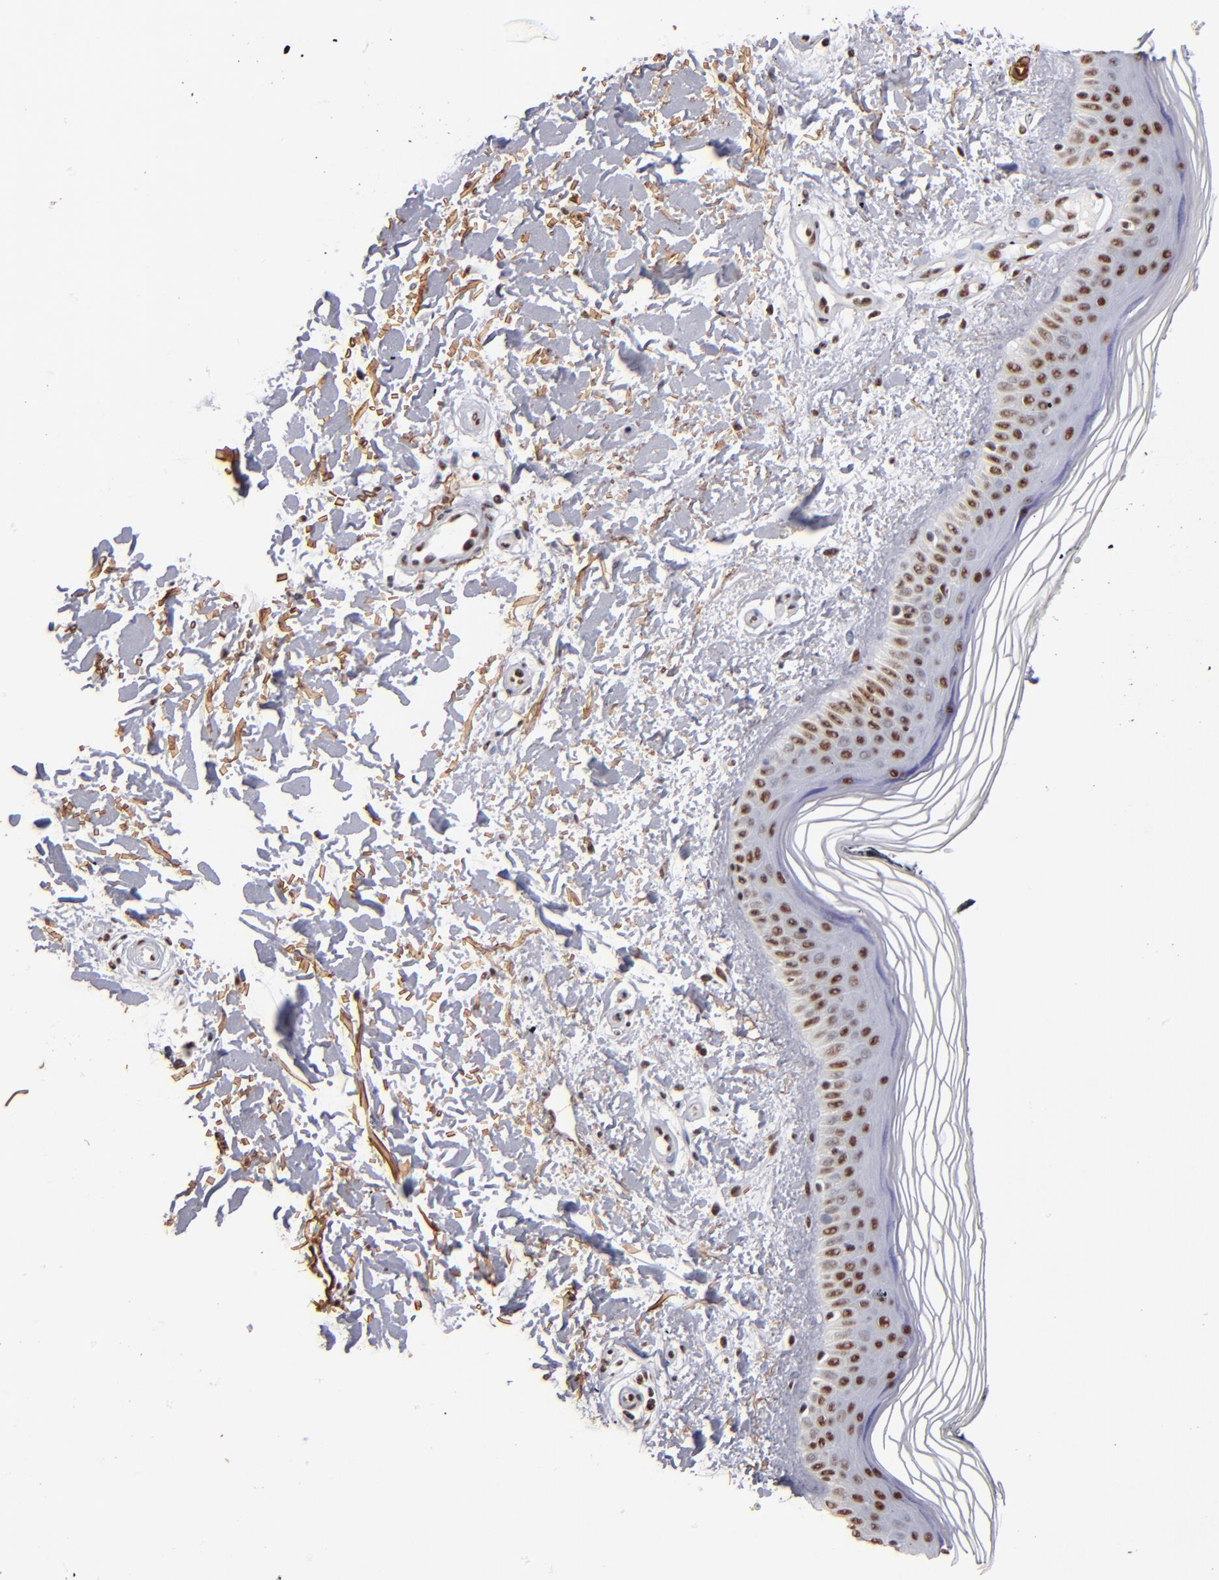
{"staining": {"intensity": "negative", "quantity": "none", "location": "none"}, "tissue": "skin", "cell_type": "Fibroblasts", "image_type": "normal", "snomed": [{"axis": "morphology", "description": "Normal tissue, NOS"}, {"axis": "topography", "description": "Skin"}], "caption": "Micrograph shows no significant protein positivity in fibroblasts of benign skin. Nuclei are stained in blue.", "gene": "MN1", "patient": {"sex": "female", "age": 19}}